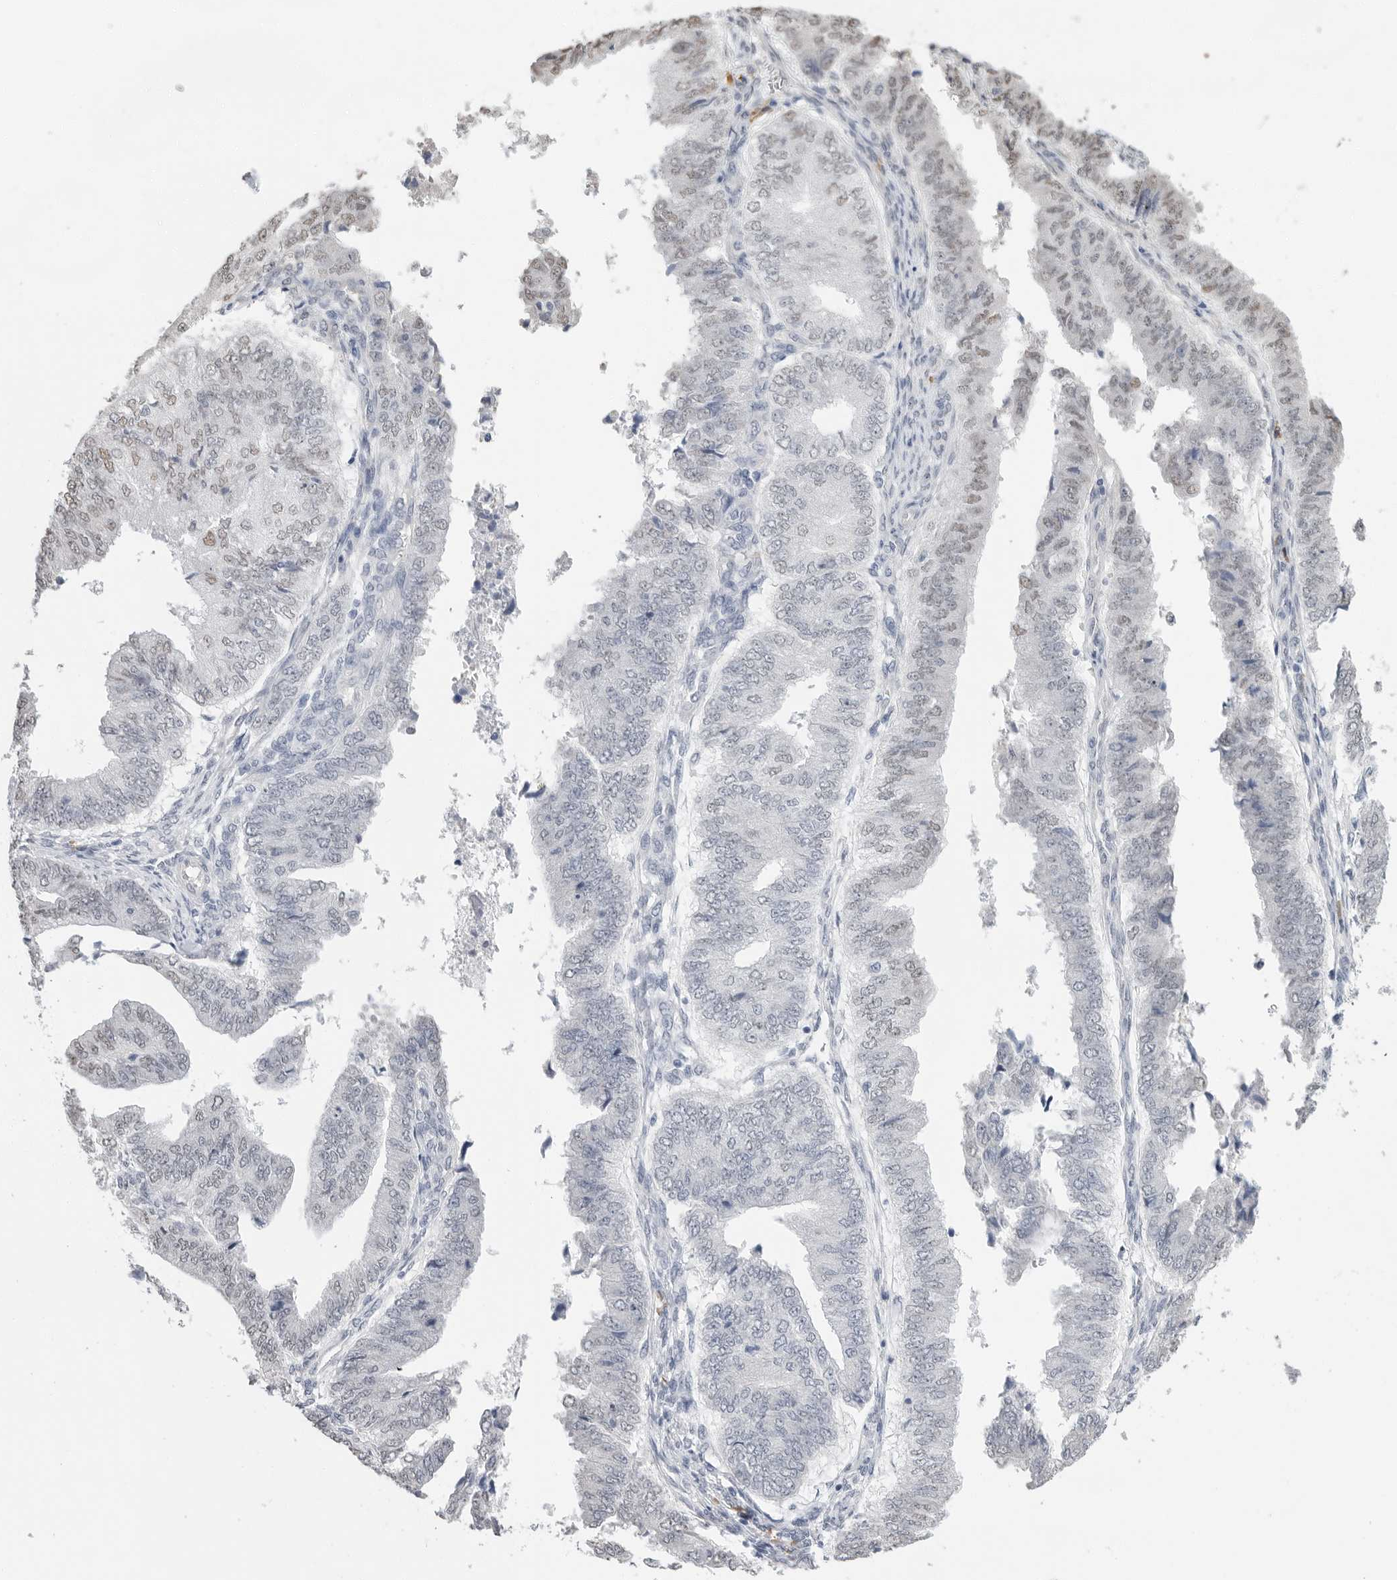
{"staining": {"intensity": "weak", "quantity": "25%-75%", "location": "nuclear"}, "tissue": "endometrial cancer", "cell_type": "Tumor cells", "image_type": "cancer", "snomed": [{"axis": "morphology", "description": "Polyp, NOS"}, {"axis": "morphology", "description": "Adenocarcinoma, NOS"}, {"axis": "morphology", "description": "Adenoma, NOS"}, {"axis": "topography", "description": "Endometrium"}], "caption": "Endometrial cancer stained for a protein (brown) exhibits weak nuclear positive expression in about 25%-75% of tumor cells.", "gene": "ARHGEF10", "patient": {"sex": "female", "age": 79}}